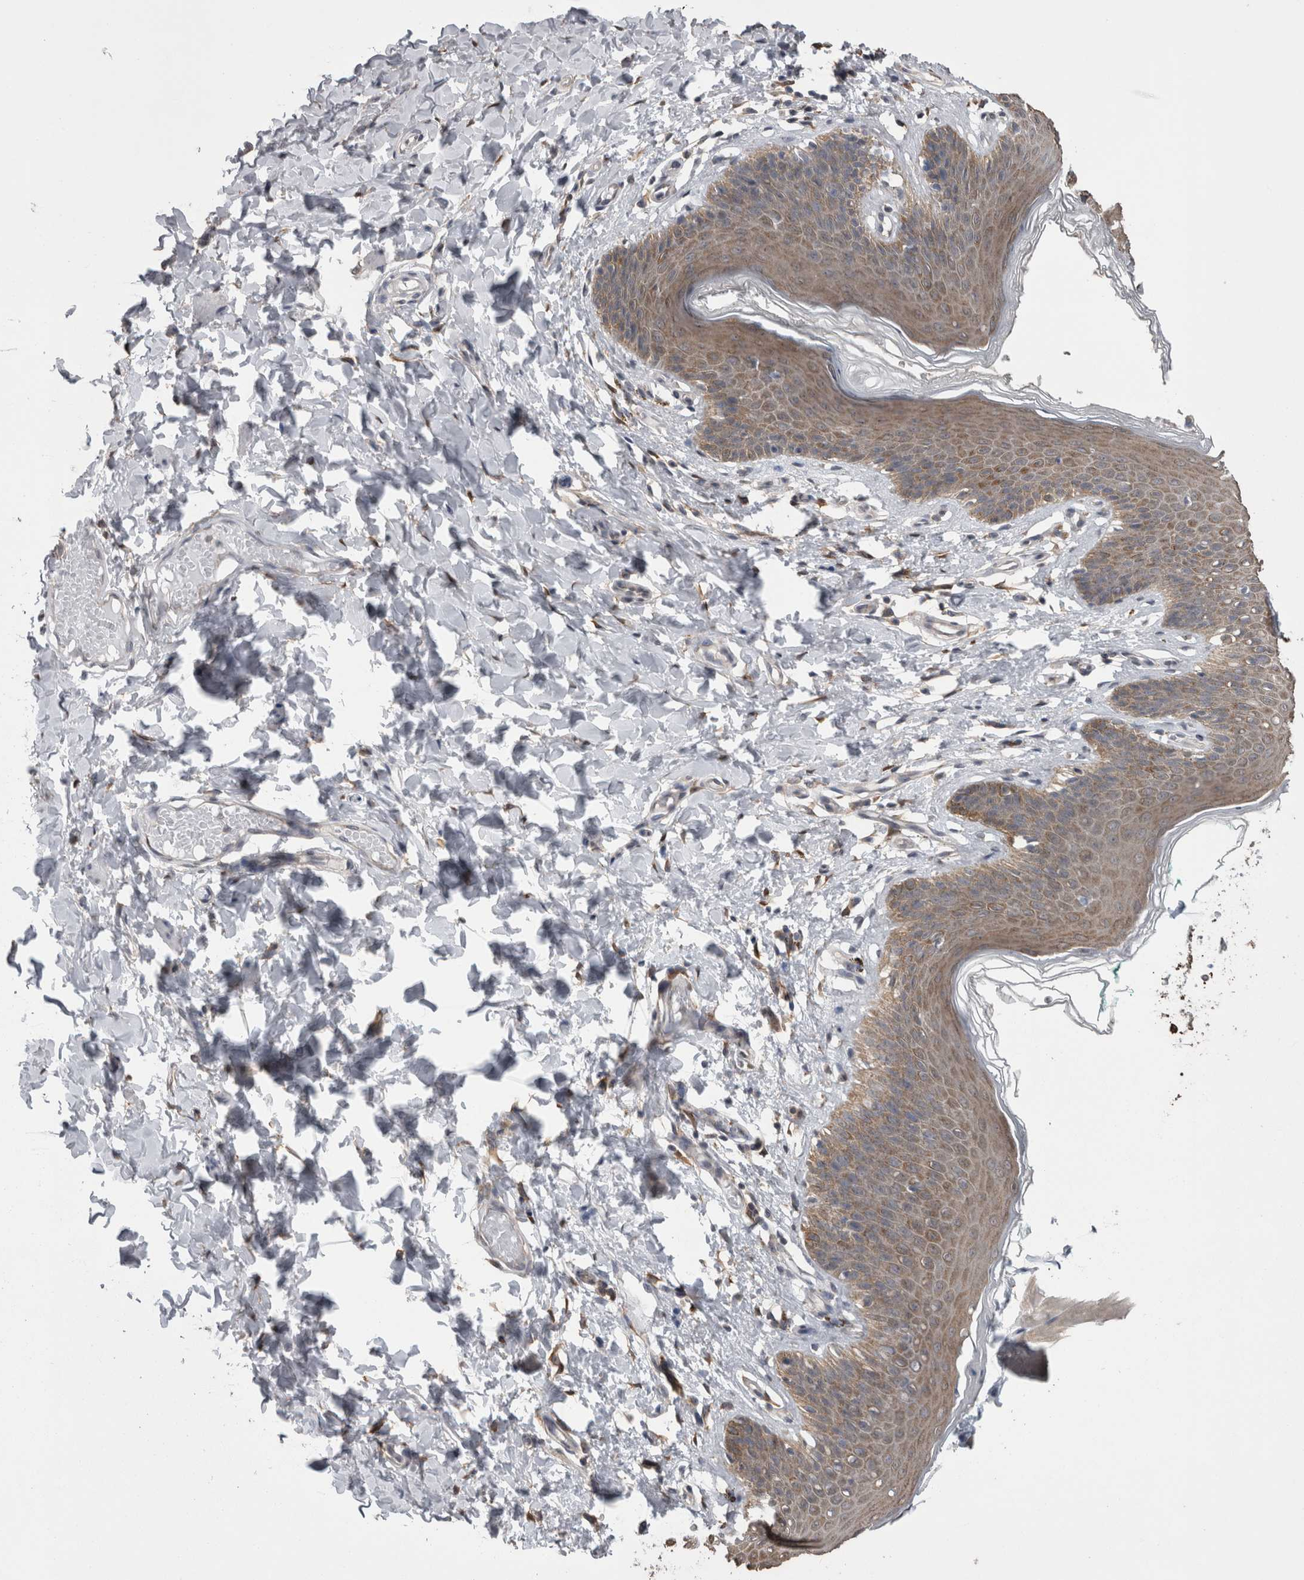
{"staining": {"intensity": "moderate", "quantity": ">75%", "location": "cytoplasmic/membranous"}, "tissue": "skin", "cell_type": "Epidermal cells", "image_type": "normal", "snomed": [{"axis": "morphology", "description": "Normal tissue, NOS"}, {"axis": "topography", "description": "Vulva"}], "caption": "DAB (3,3'-diaminobenzidine) immunohistochemical staining of benign skin demonstrates moderate cytoplasmic/membranous protein positivity in about >75% of epidermal cells.", "gene": "DDX6", "patient": {"sex": "female", "age": 66}}